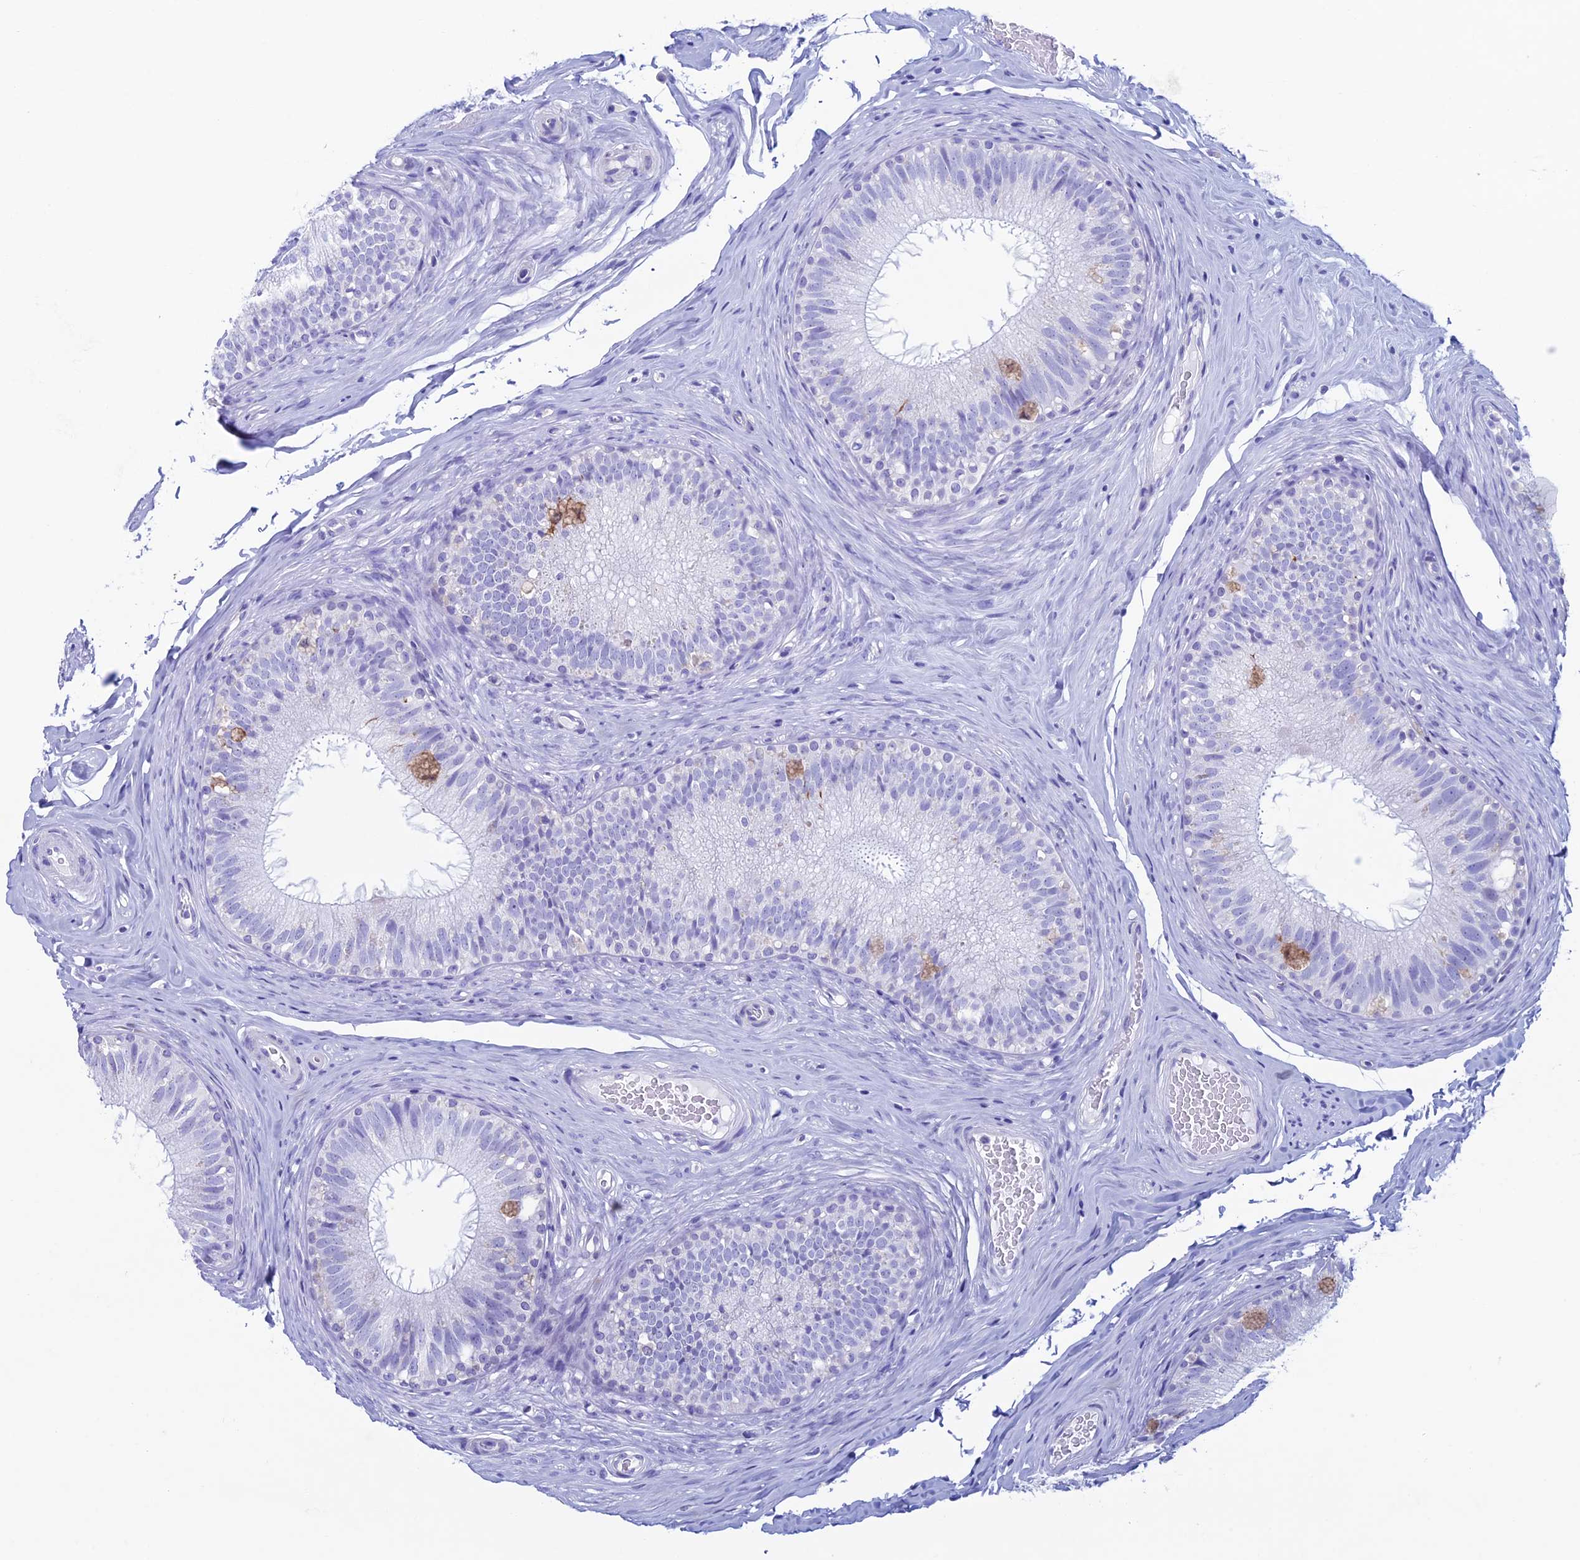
{"staining": {"intensity": "negative", "quantity": "none", "location": "none"}, "tissue": "epididymis", "cell_type": "Glandular cells", "image_type": "normal", "snomed": [{"axis": "morphology", "description": "Normal tissue, NOS"}, {"axis": "topography", "description": "Epididymis"}], "caption": "Human epididymis stained for a protein using IHC reveals no expression in glandular cells.", "gene": "KCNK17", "patient": {"sex": "male", "age": 34}}